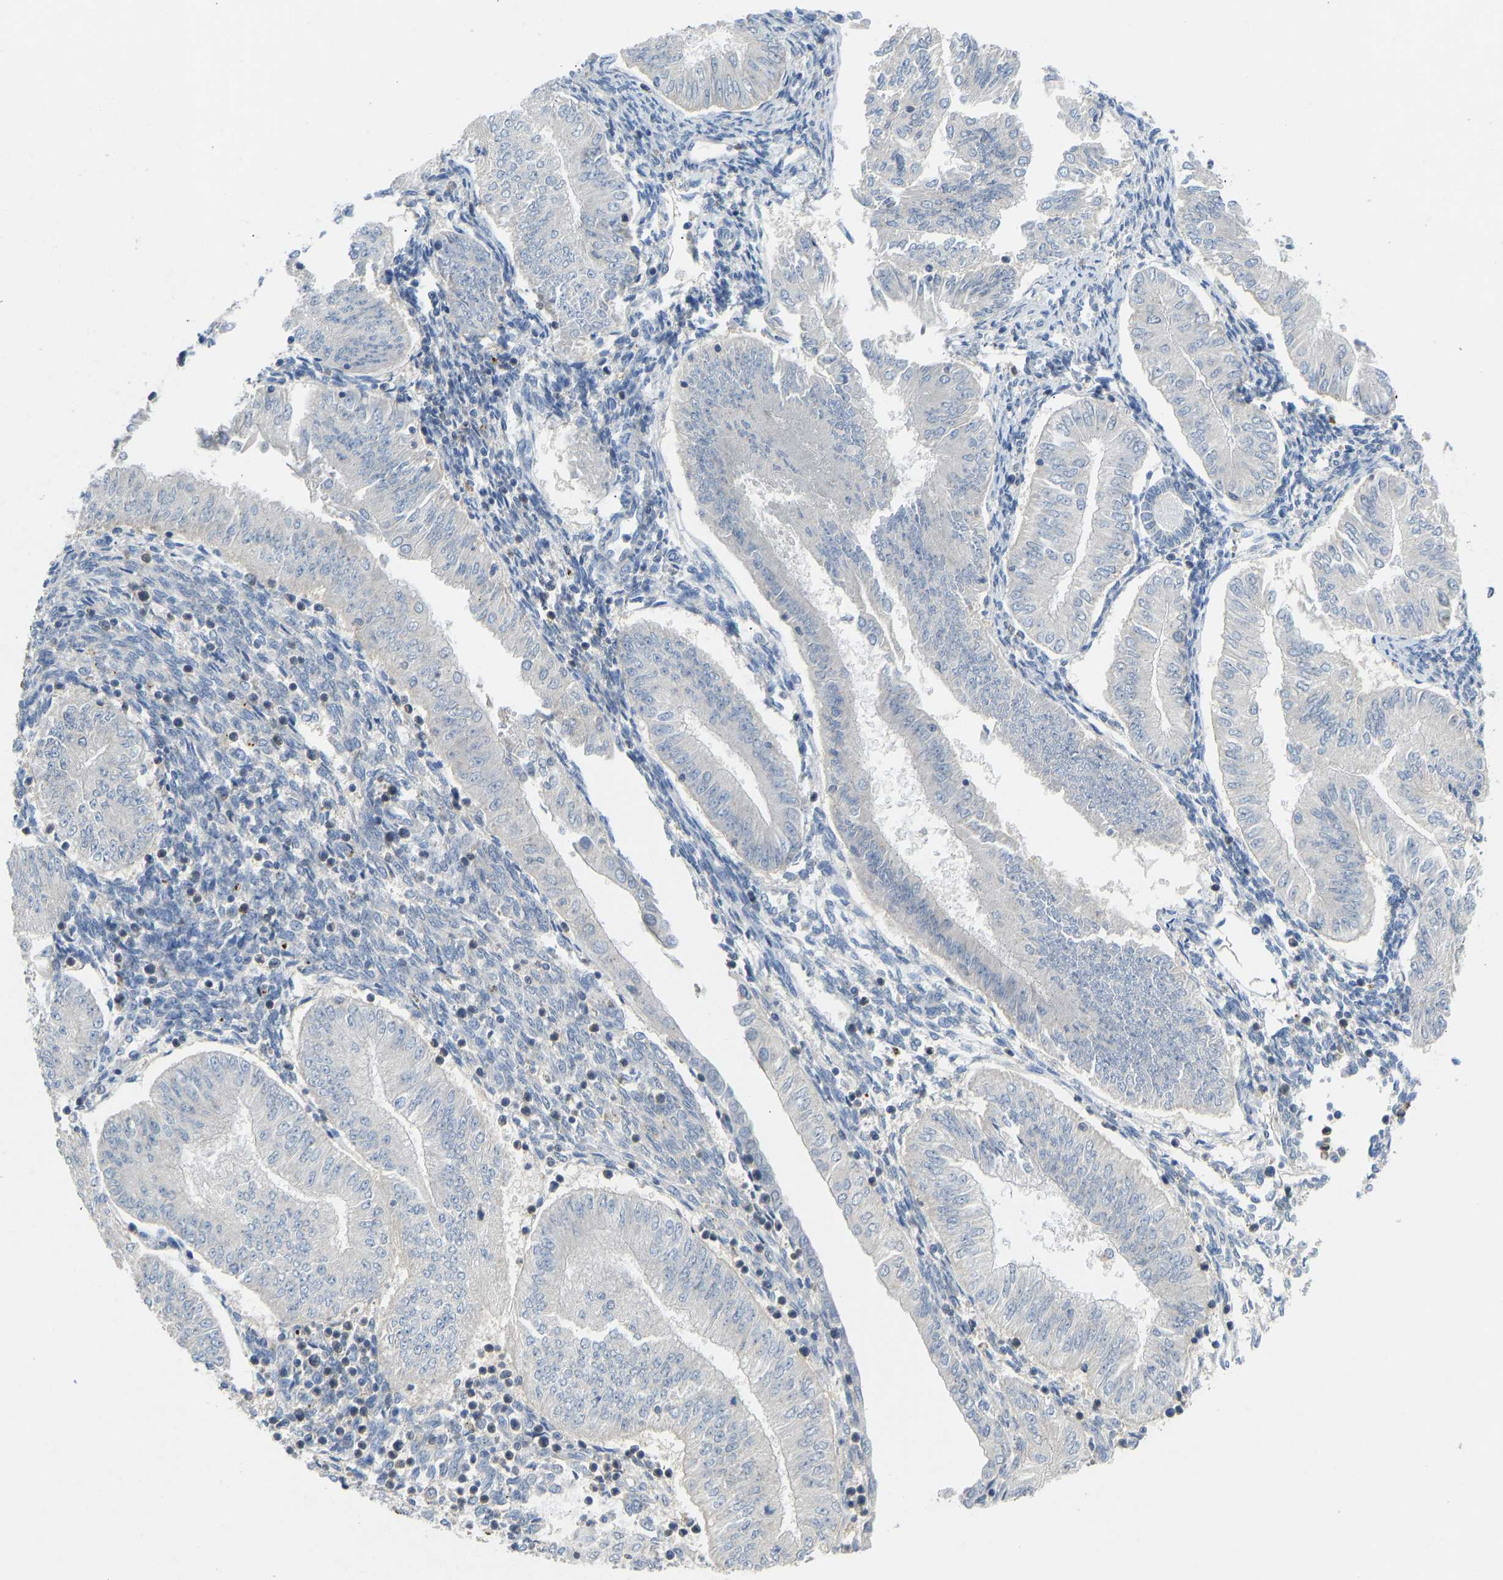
{"staining": {"intensity": "negative", "quantity": "none", "location": "none"}, "tissue": "endometrial cancer", "cell_type": "Tumor cells", "image_type": "cancer", "snomed": [{"axis": "morphology", "description": "Normal tissue, NOS"}, {"axis": "morphology", "description": "Adenocarcinoma, NOS"}, {"axis": "topography", "description": "Endometrium"}], "caption": "Photomicrograph shows no protein expression in tumor cells of endometrial cancer (adenocarcinoma) tissue.", "gene": "NDRG3", "patient": {"sex": "female", "age": 53}}